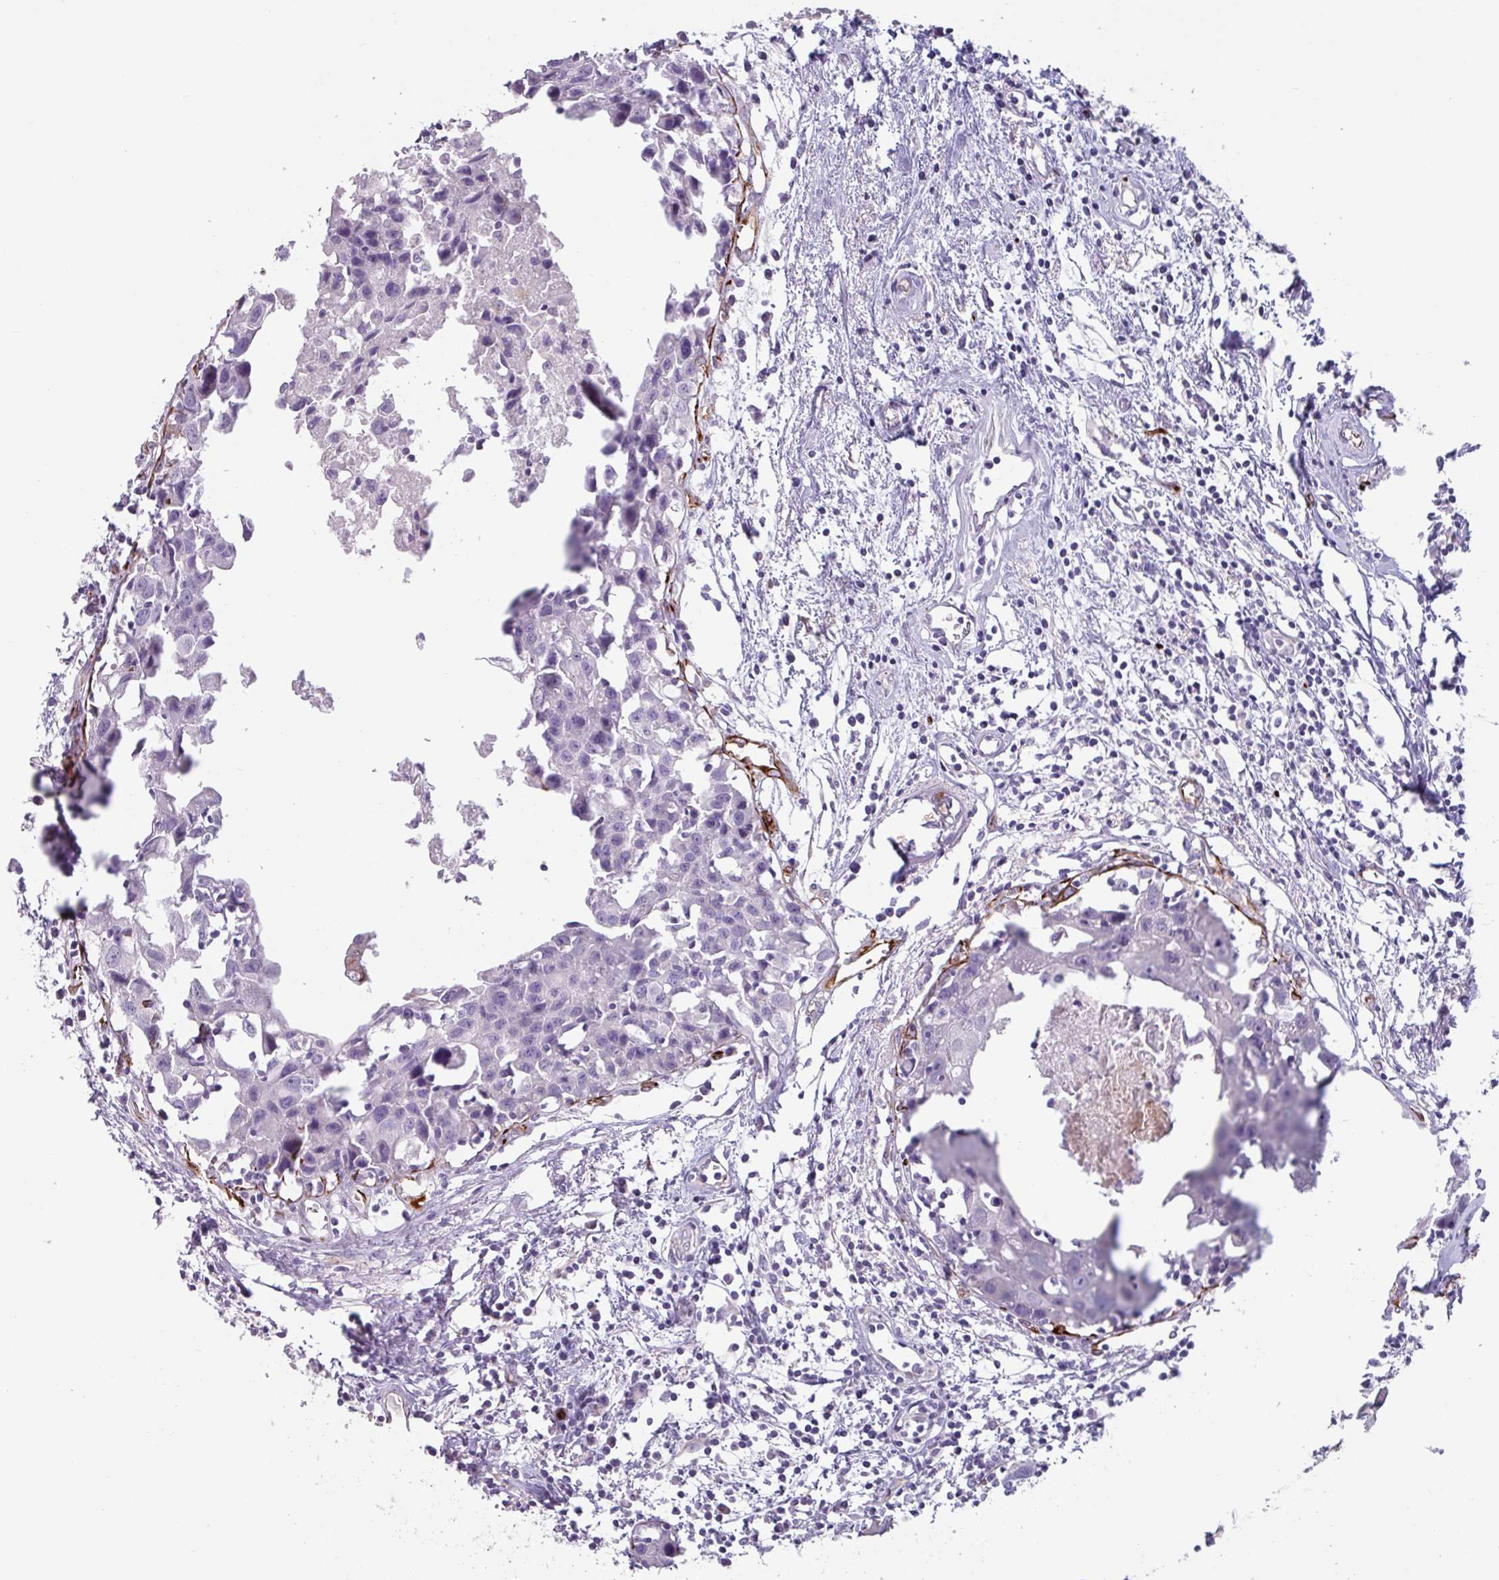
{"staining": {"intensity": "negative", "quantity": "none", "location": "none"}, "tissue": "breast cancer", "cell_type": "Tumor cells", "image_type": "cancer", "snomed": [{"axis": "morphology", "description": "Carcinoma, NOS"}, {"axis": "topography", "description": "Breast"}], "caption": "There is no significant positivity in tumor cells of breast cancer (carcinoma).", "gene": "BTD", "patient": {"sex": "female", "age": 60}}